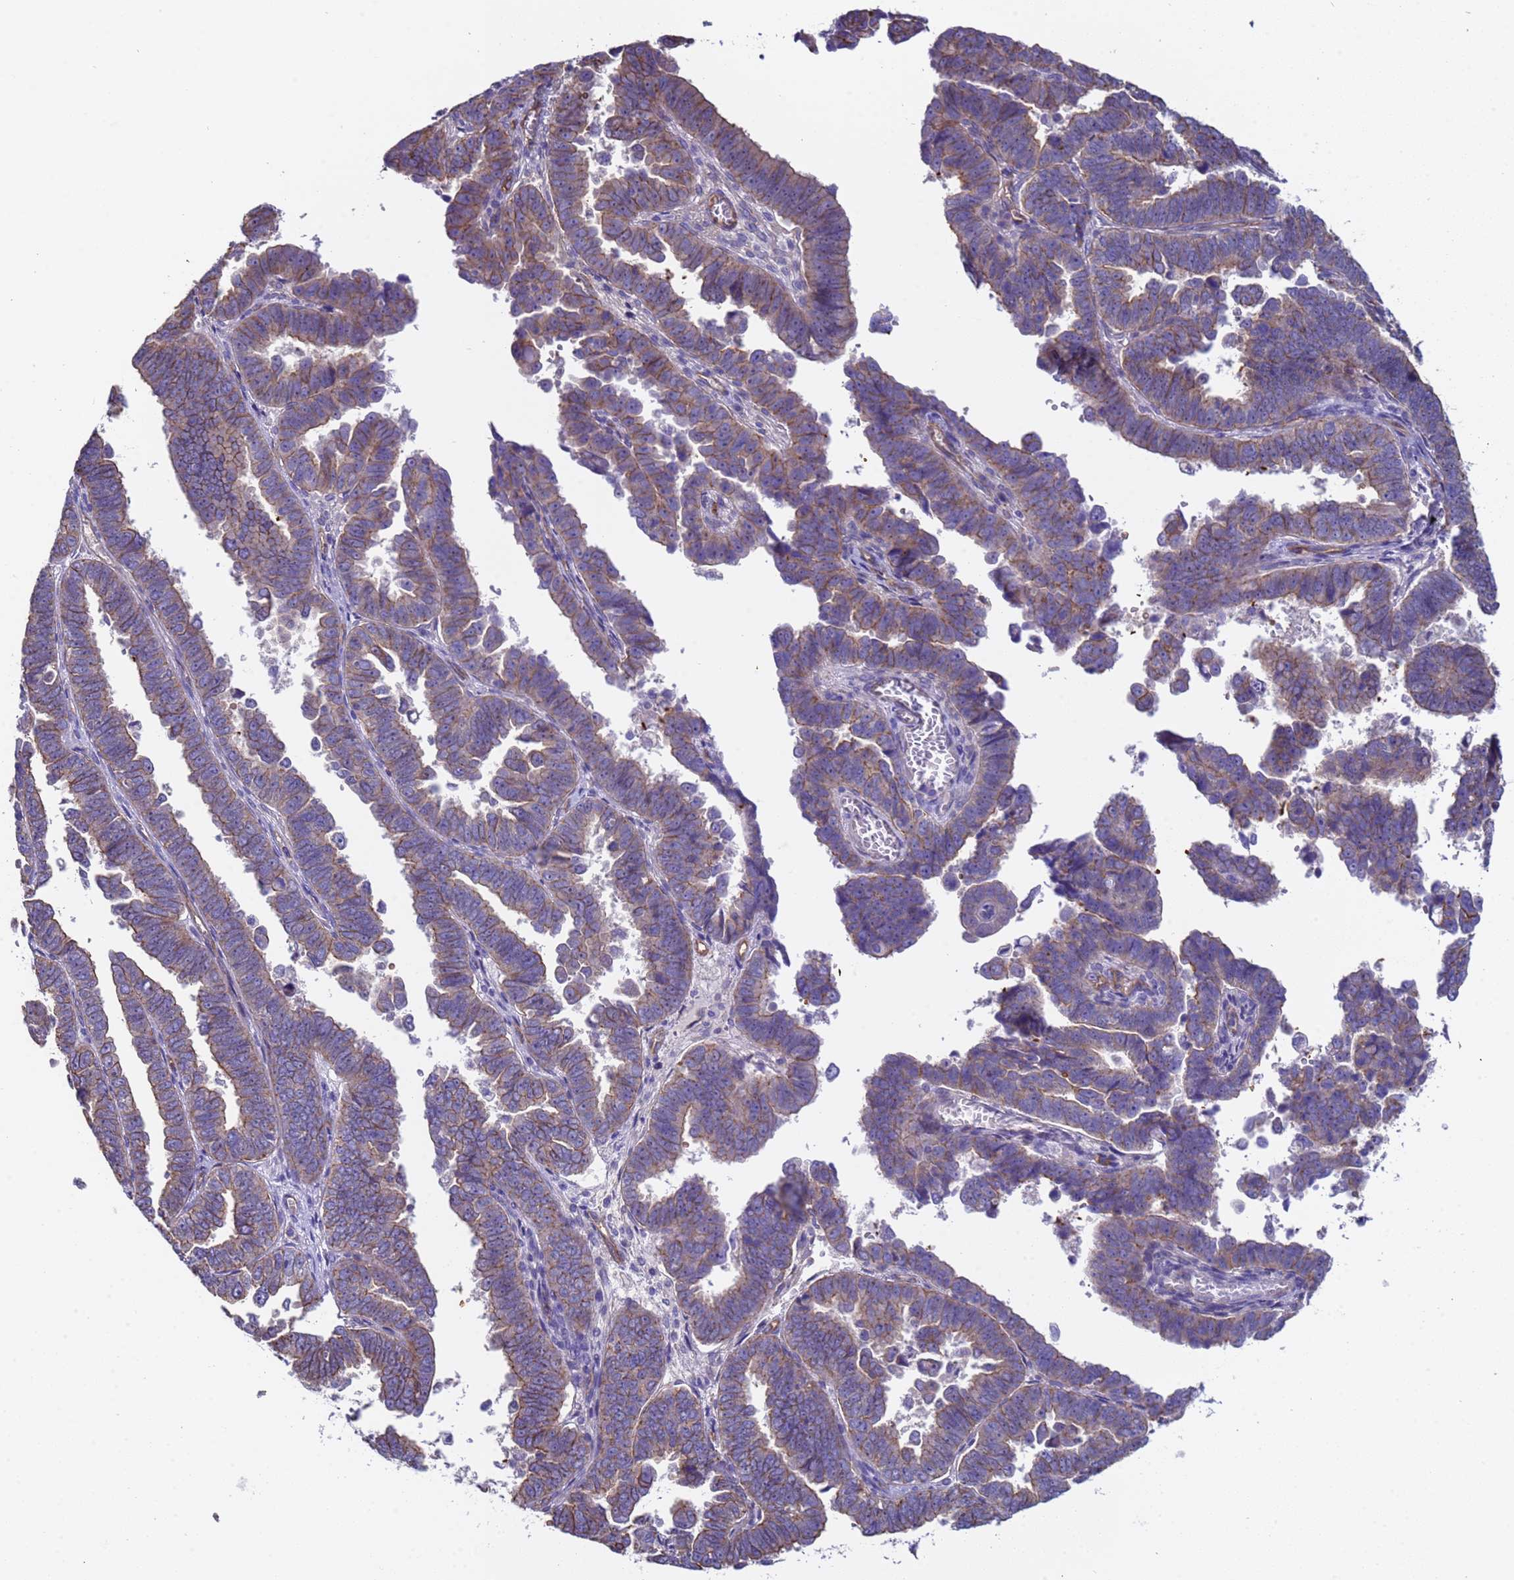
{"staining": {"intensity": "moderate", "quantity": "25%-75%", "location": "cytoplasmic/membranous"}, "tissue": "endometrial cancer", "cell_type": "Tumor cells", "image_type": "cancer", "snomed": [{"axis": "morphology", "description": "Adenocarcinoma, NOS"}, {"axis": "topography", "description": "Endometrium"}], "caption": "This photomicrograph reveals IHC staining of endometrial cancer, with medium moderate cytoplasmic/membranous expression in about 25%-75% of tumor cells.", "gene": "ZNF248", "patient": {"sex": "female", "age": 75}}